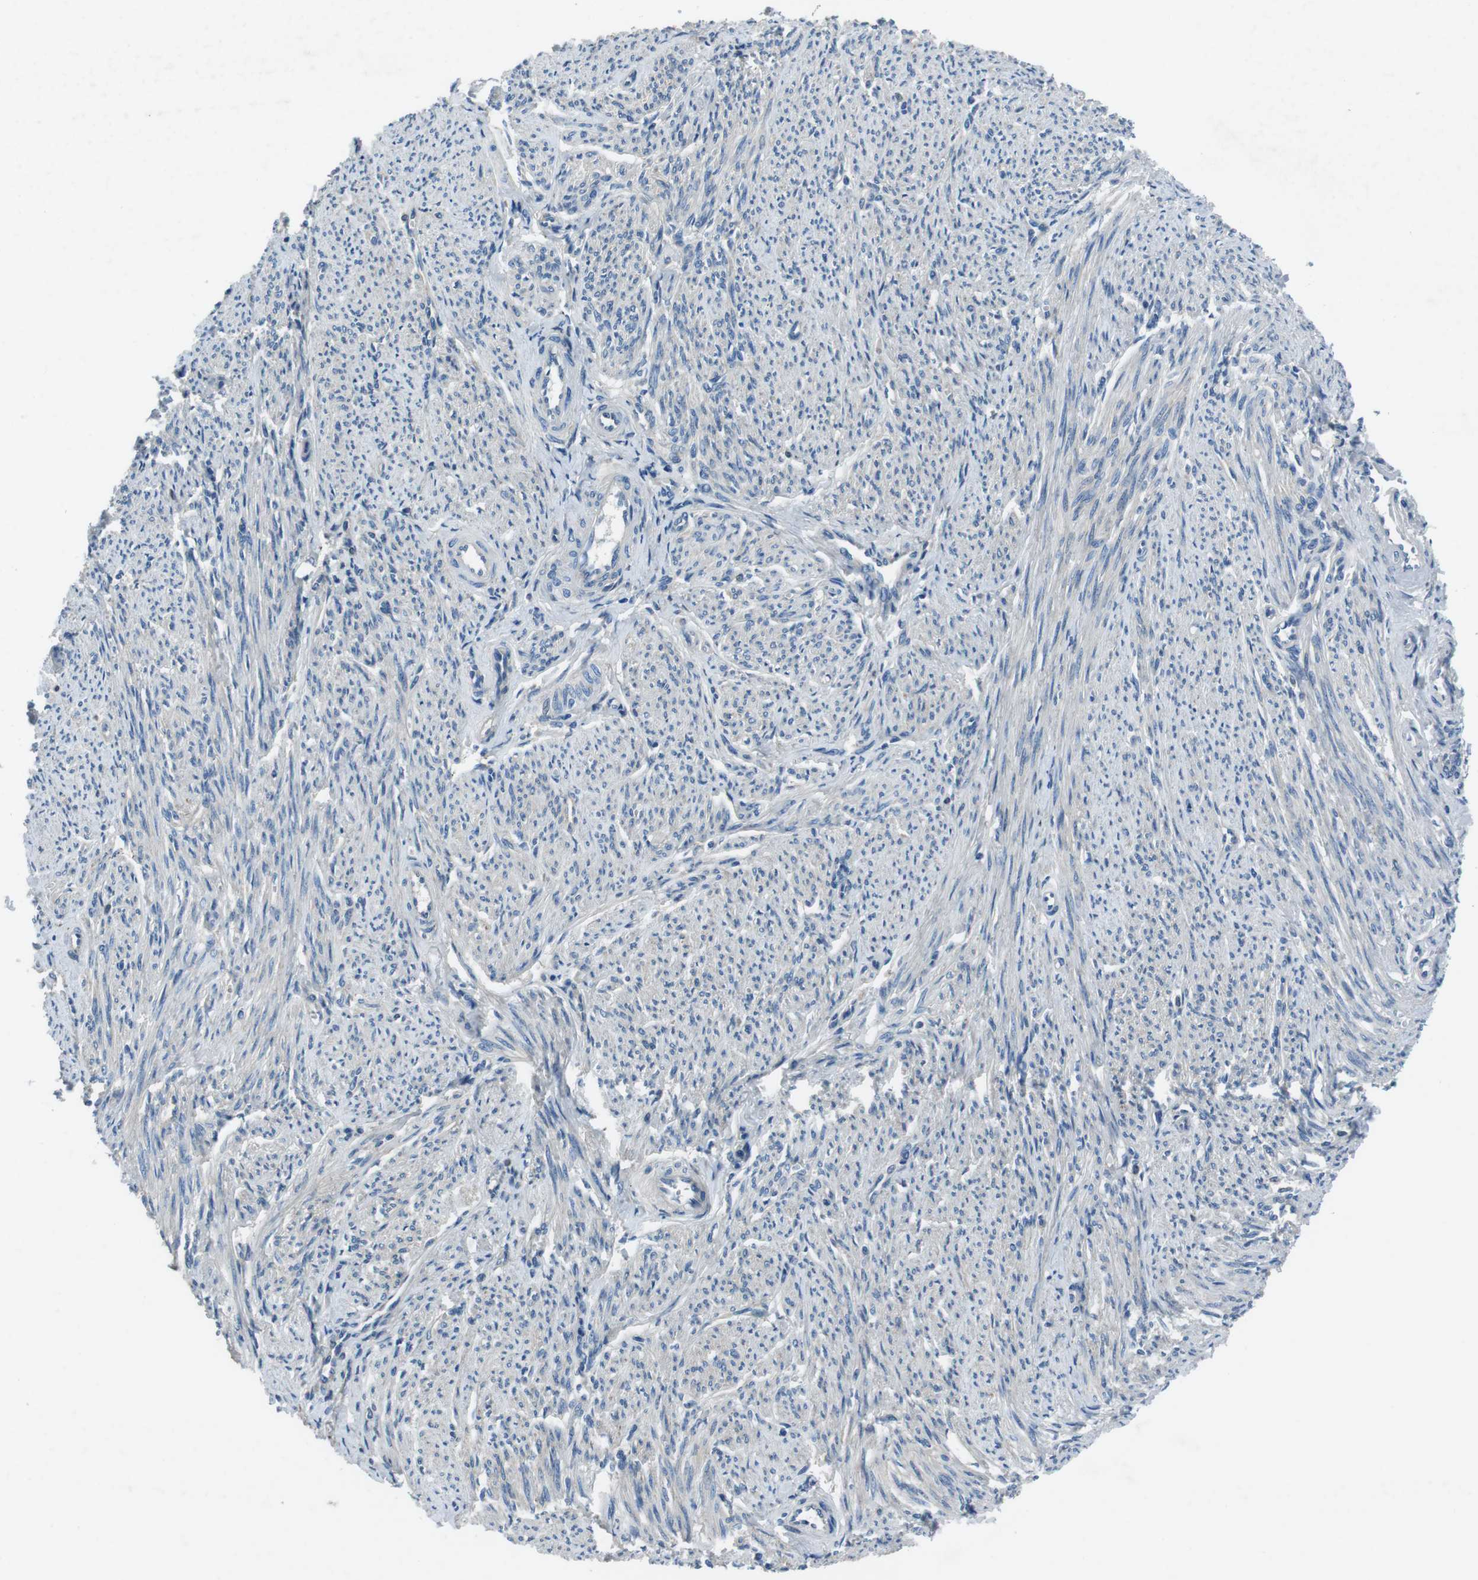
{"staining": {"intensity": "negative", "quantity": "none", "location": "none"}, "tissue": "smooth muscle", "cell_type": "Smooth muscle cells", "image_type": "normal", "snomed": [{"axis": "morphology", "description": "Normal tissue, NOS"}, {"axis": "topography", "description": "Smooth muscle"}], "caption": "The immunohistochemistry (IHC) photomicrograph has no significant expression in smooth muscle cells of smooth muscle.", "gene": "TULP3", "patient": {"sex": "female", "age": 65}}